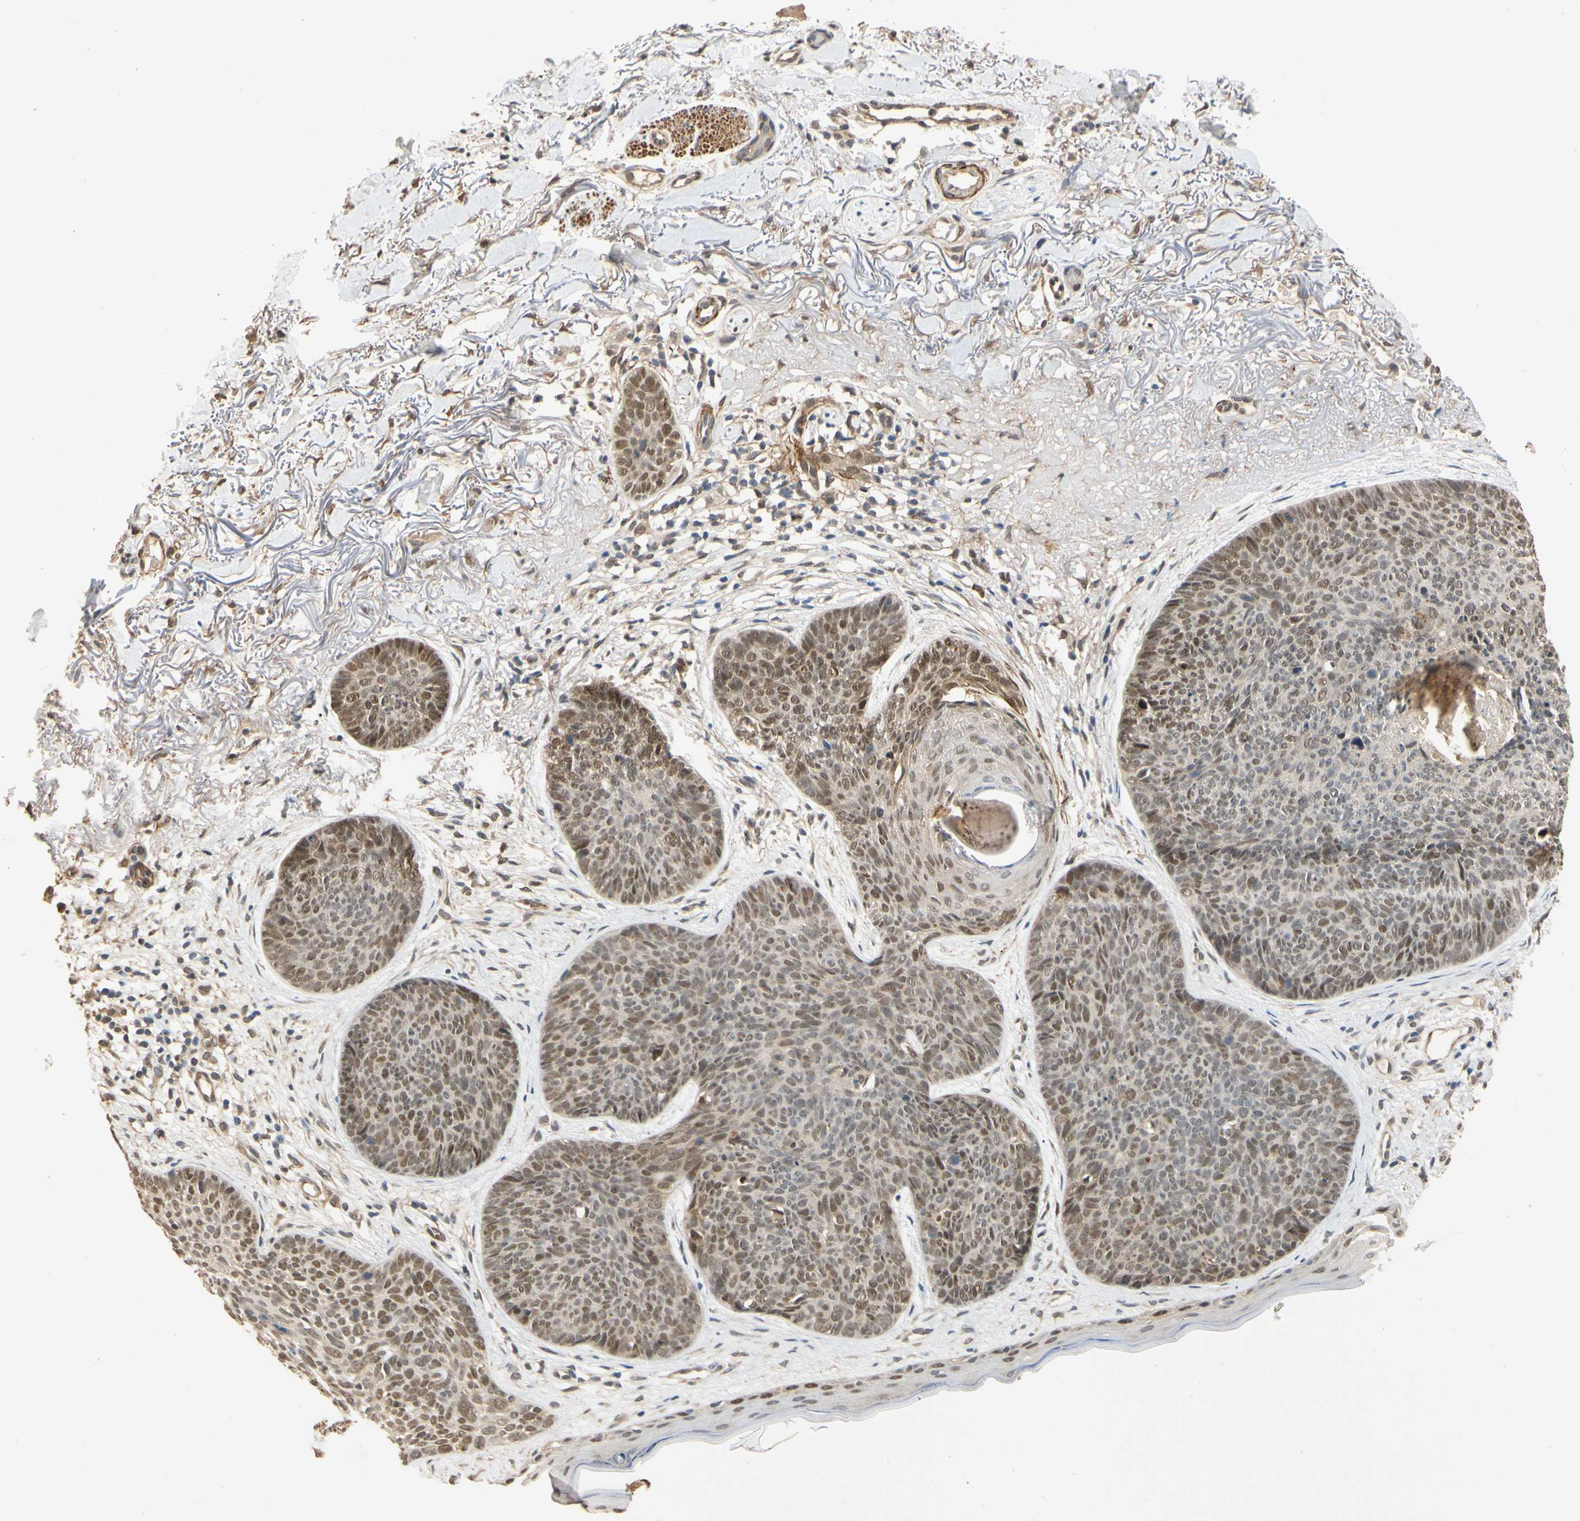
{"staining": {"intensity": "moderate", "quantity": ">75%", "location": "nuclear"}, "tissue": "skin cancer", "cell_type": "Tumor cells", "image_type": "cancer", "snomed": [{"axis": "morphology", "description": "Normal tissue, NOS"}, {"axis": "morphology", "description": "Basal cell carcinoma"}, {"axis": "topography", "description": "Skin"}], "caption": "Tumor cells demonstrate medium levels of moderate nuclear staining in approximately >75% of cells in human skin basal cell carcinoma.", "gene": "QSER1", "patient": {"sex": "female", "age": 70}}